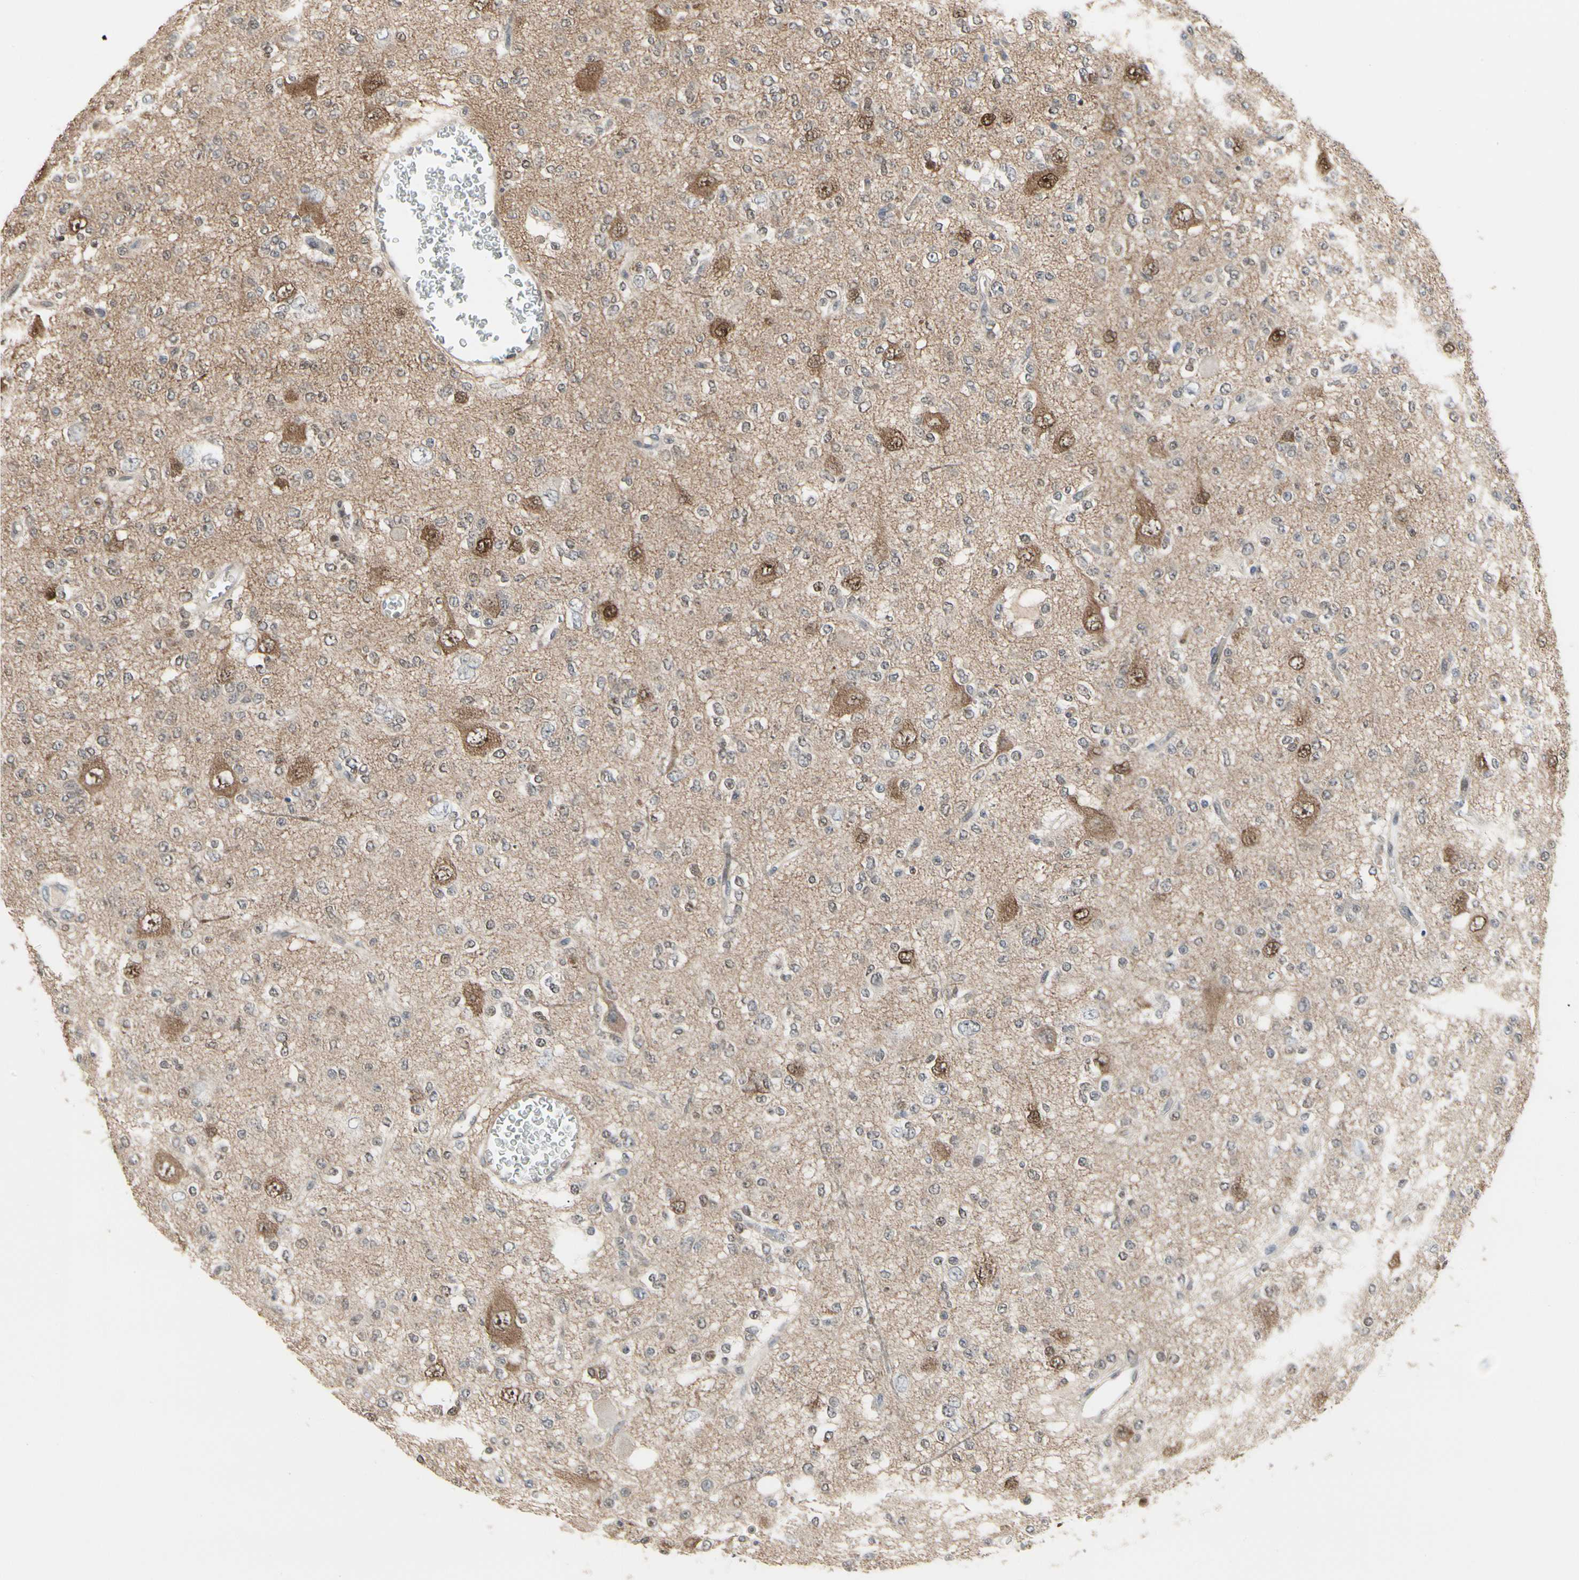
{"staining": {"intensity": "weak", "quantity": ">75%", "location": "cytoplasmic/membranous"}, "tissue": "glioma", "cell_type": "Tumor cells", "image_type": "cancer", "snomed": [{"axis": "morphology", "description": "Glioma, malignant, Low grade"}, {"axis": "topography", "description": "Brain"}], "caption": "This is a photomicrograph of IHC staining of low-grade glioma (malignant), which shows weak positivity in the cytoplasmic/membranous of tumor cells.", "gene": "CDK5", "patient": {"sex": "male", "age": 38}}